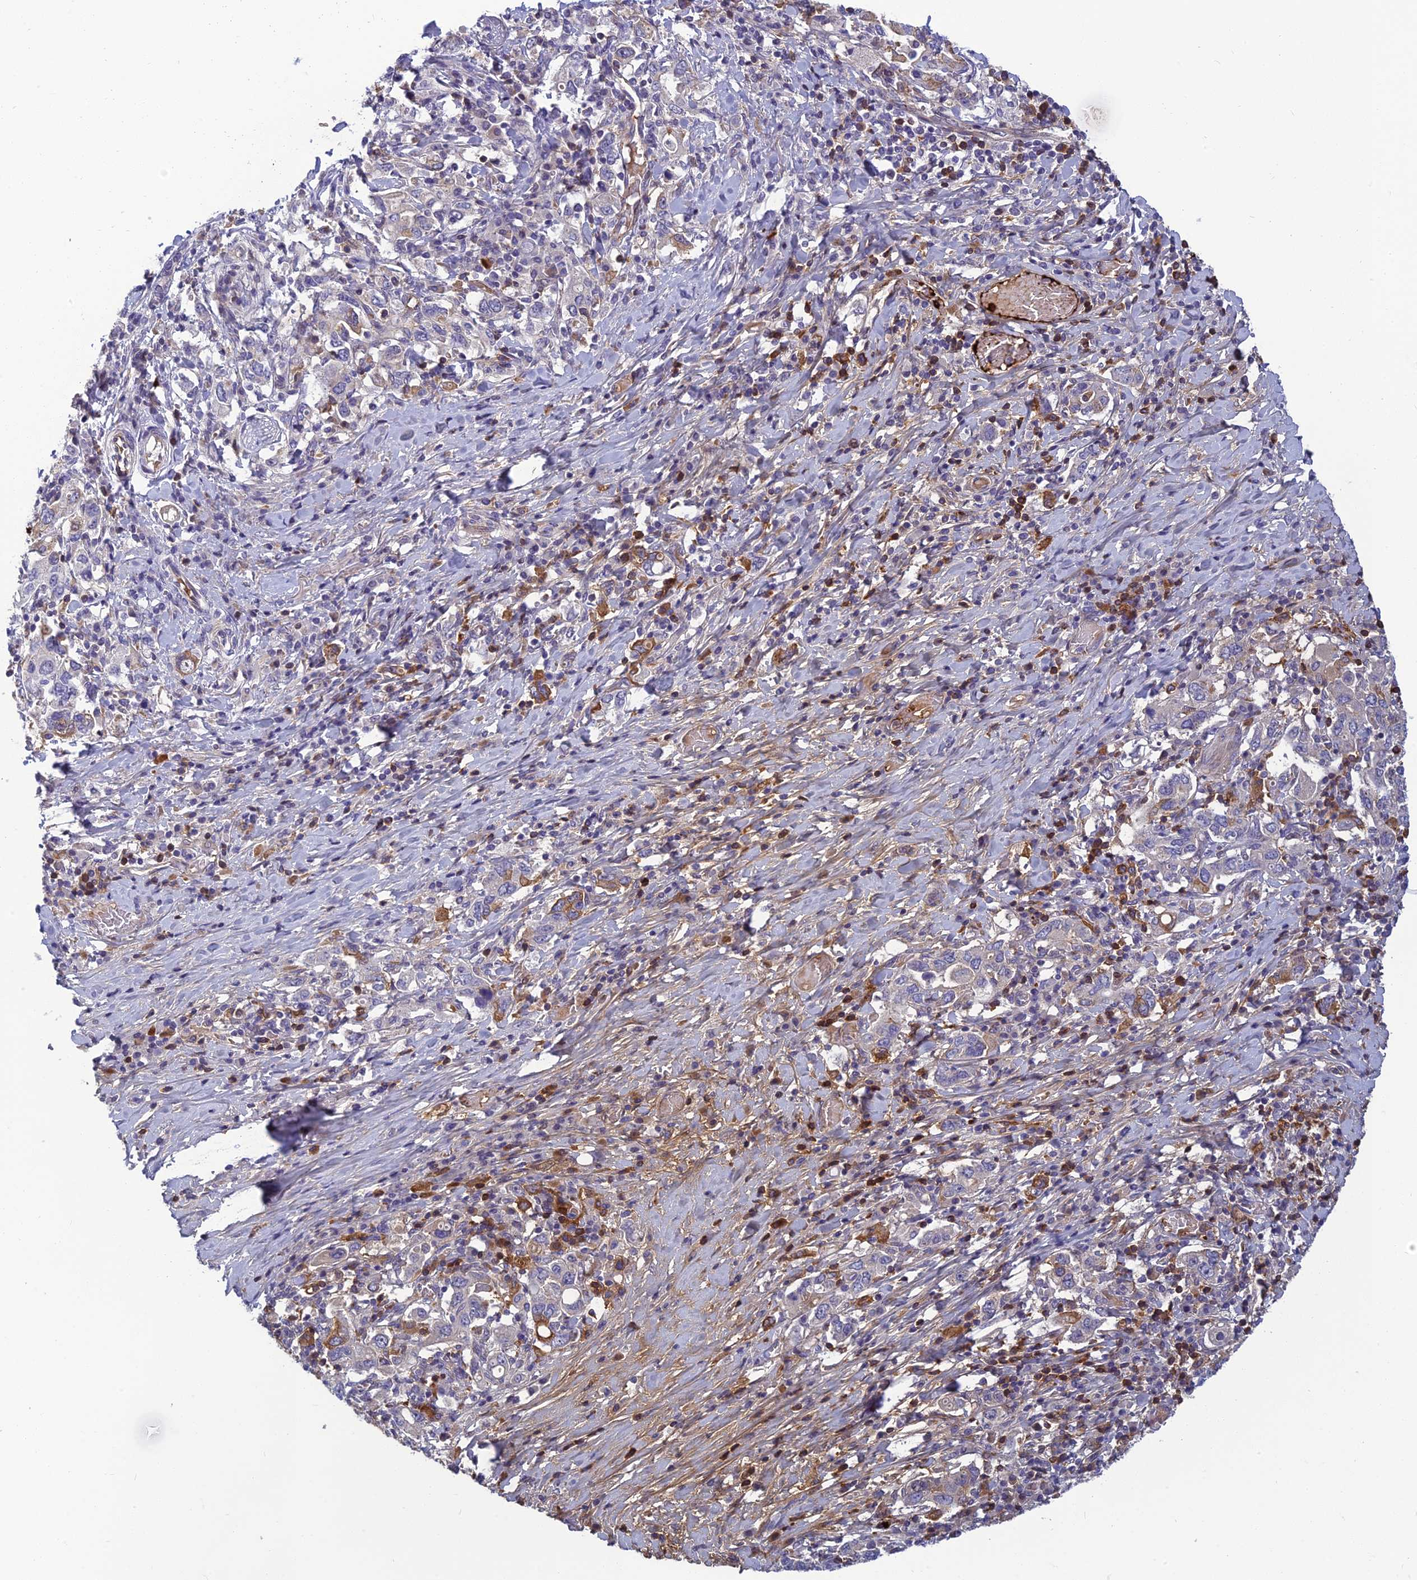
{"staining": {"intensity": "moderate", "quantity": "<25%", "location": "cytoplasmic/membranous"}, "tissue": "stomach cancer", "cell_type": "Tumor cells", "image_type": "cancer", "snomed": [{"axis": "morphology", "description": "Adenocarcinoma, NOS"}, {"axis": "topography", "description": "Stomach, upper"}, {"axis": "topography", "description": "Stomach"}], "caption": "The image shows immunohistochemical staining of stomach cancer. There is moderate cytoplasmic/membranous staining is identified in approximately <25% of tumor cells.", "gene": "CLEC11A", "patient": {"sex": "male", "age": 62}}